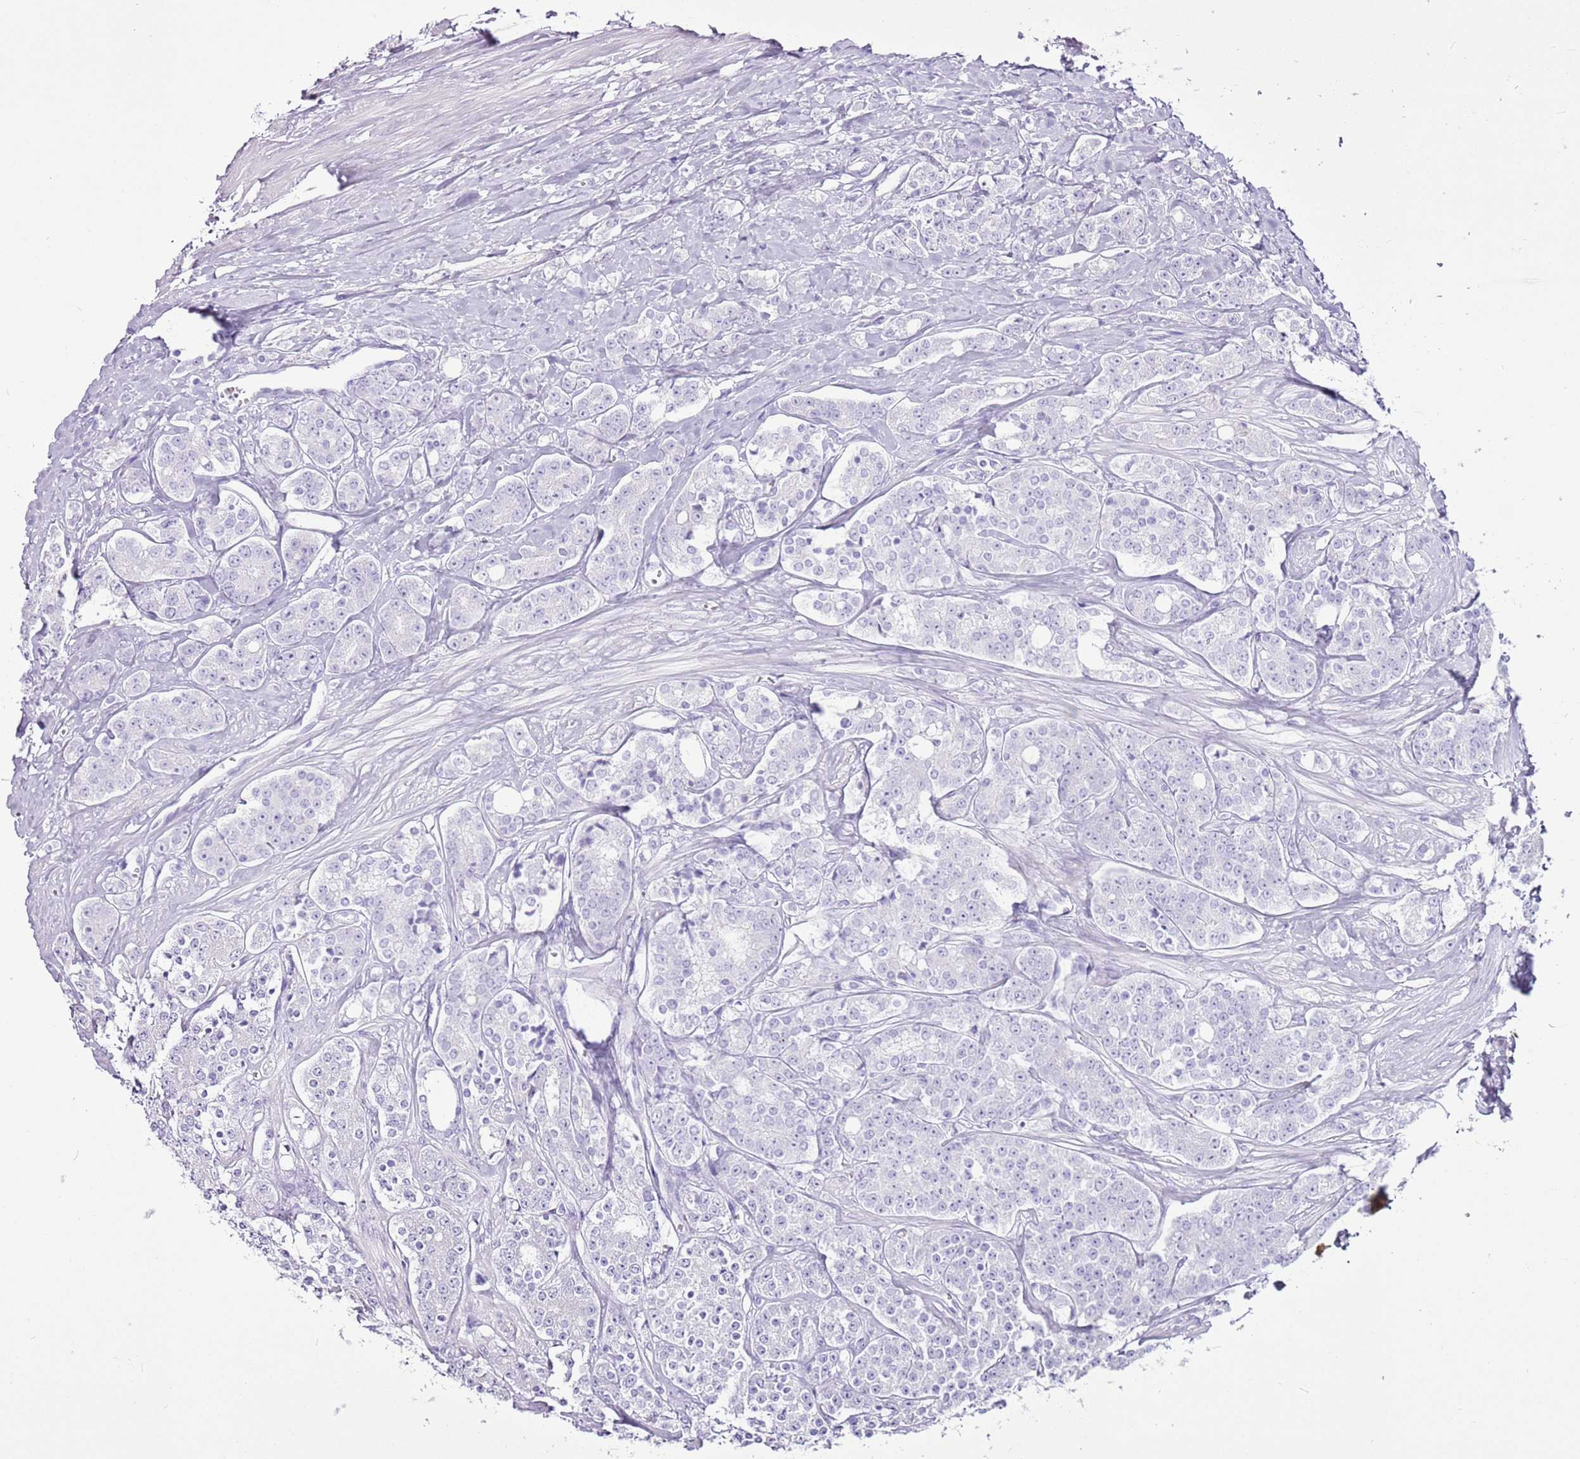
{"staining": {"intensity": "negative", "quantity": "none", "location": "none"}, "tissue": "prostate cancer", "cell_type": "Tumor cells", "image_type": "cancer", "snomed": [{"axis": "morphology", "description": "Adenocarcinoma, High grade"}, {"axis": "topography", "description": "Prostate"}], "caption": "Prostate cancer was stained to show a protein in brown. There is no significant positivity in tumor cells.", "gene": "CNFN", "patient": {"sex": "male", "age": 62}}